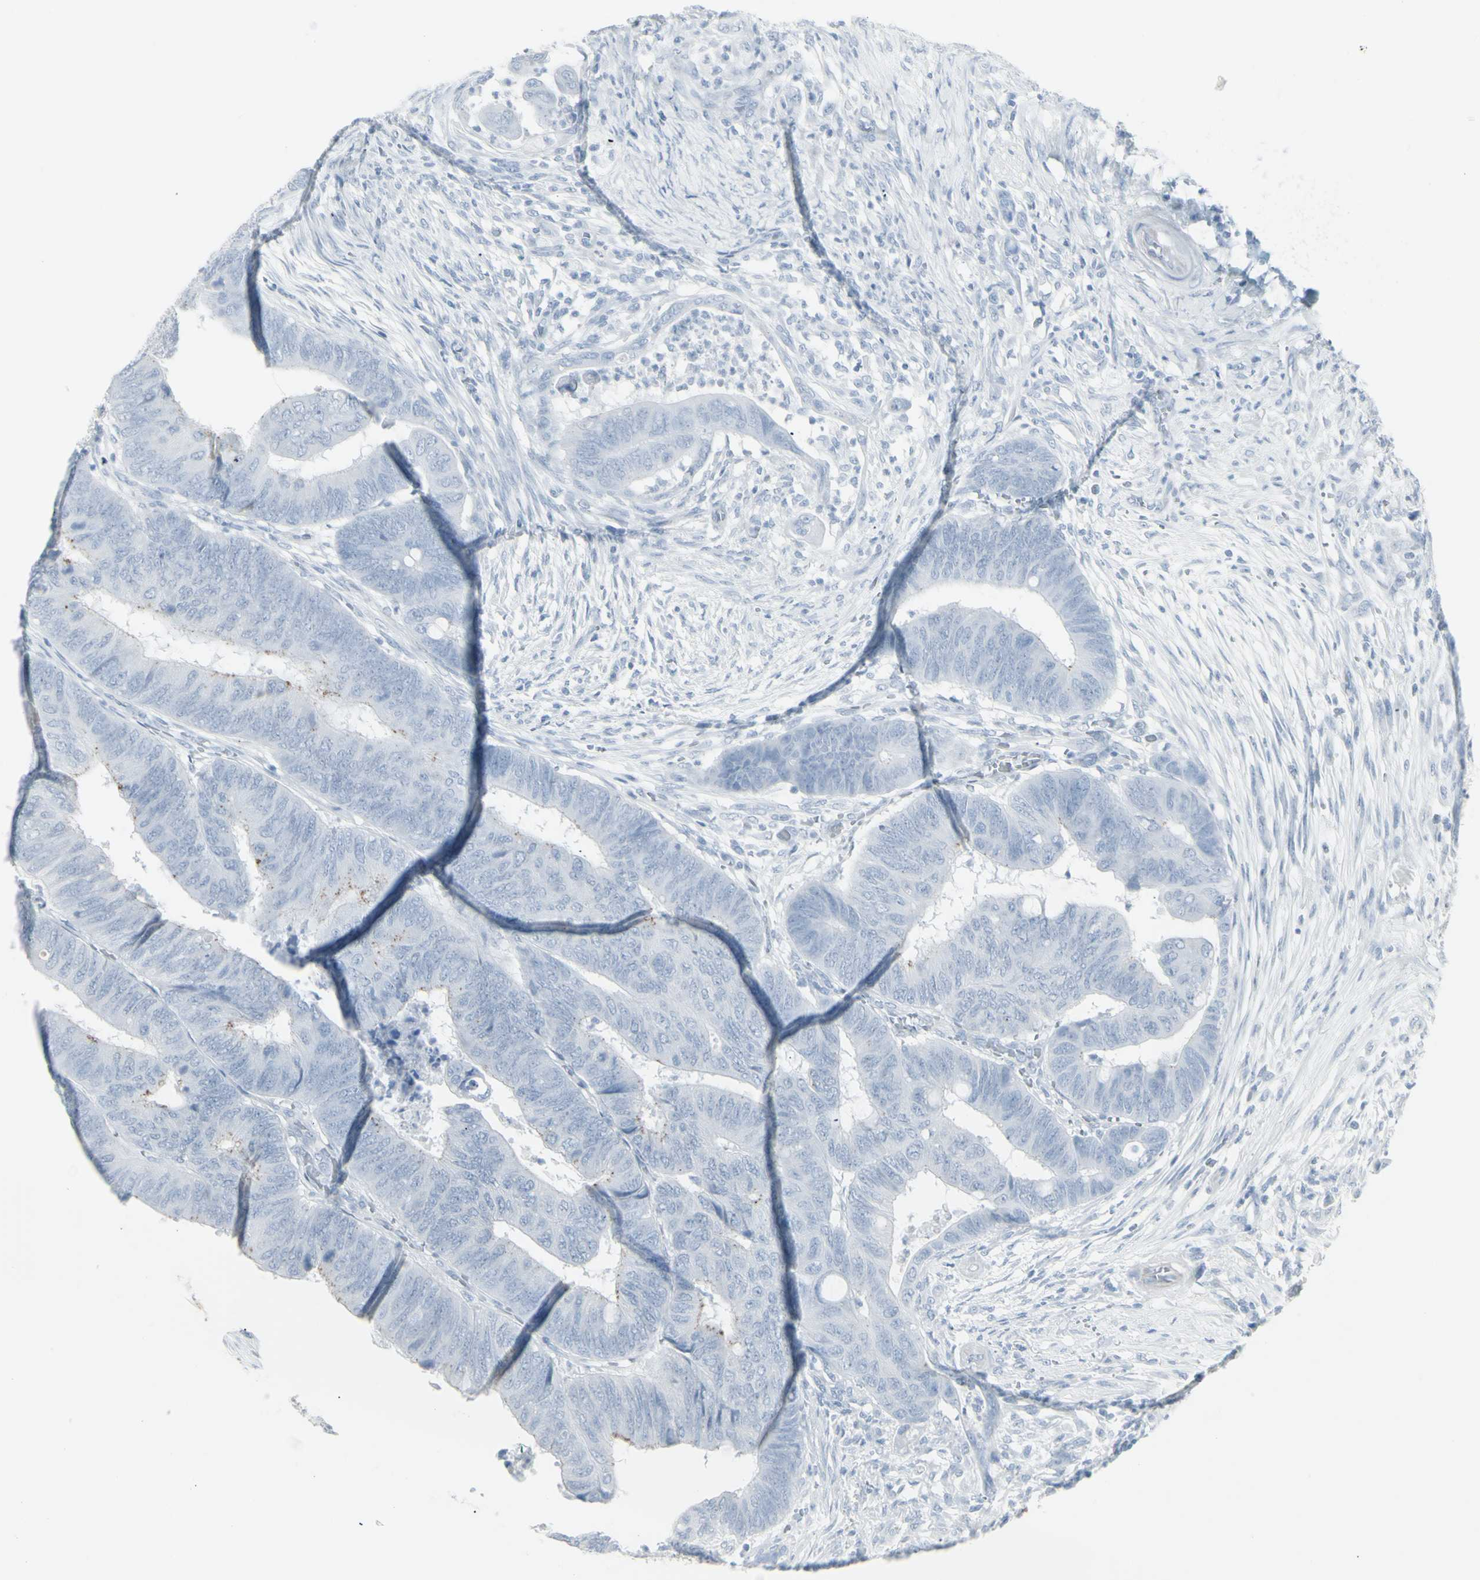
{"staining": {"intensity": "negative", "quantity": "none", "location": "none"}, "tissue": "colorectal cancer", "cell_type": "Tumor cells", "image_type": "cancer", "snomed": [{"axis": "morphology", "description": "Normal tissue, NOS"}, {"axis": "morphology", "description": "Adenocarcinoma, NOS"}, {"axis": "topography", "description": "Rectum"}, {"axis": "topography", "description": "Peripheral nerve tissue"}], "caption": "This is a photomicrograph of IHC staining of adenocarcinoma (colorectal), which shows no expression in tumor cells. (Brightfield microscopy of DAB (3,3'-diaminobenzidine) IHC at high magnification).", "gene": "YBX2", "patient": {"sex": "male", "age": 92}}